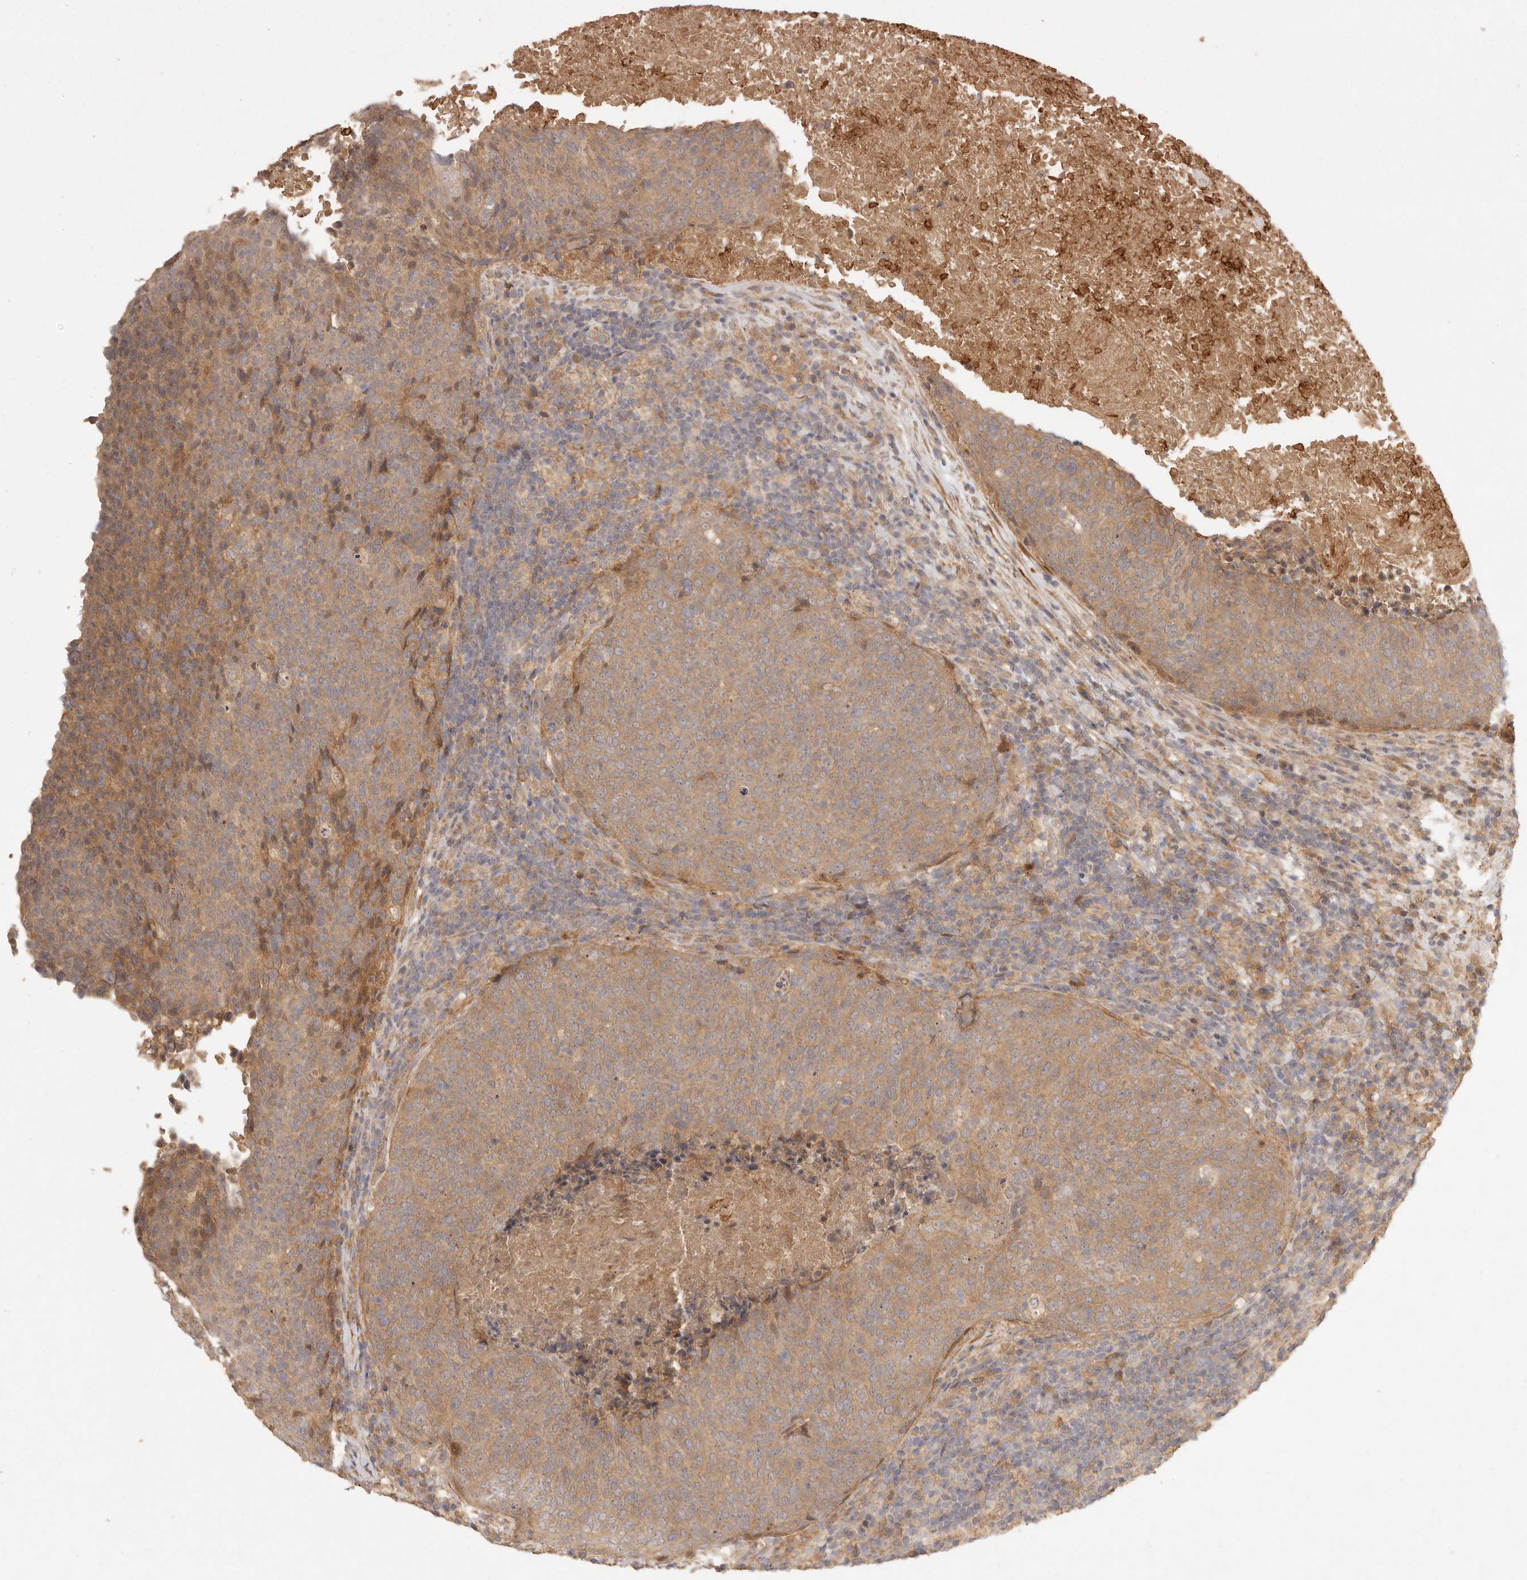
{"staining": {"intensity": "moderate", "quantity": ">75%", "location": "cytoplasmic/membranous"}, "tissue": "head and neck cancer", "cell_type": "Tumor cells", "image_type": "cancer", "snomed": [{"axis": "morphology", "description": "Squamous cell carcinoma, NOS"}, {"axis": "morphology", "description": "Squamous cell carcinoma, metastatic, NOS"}, {"axis": "topography", "description": "Lymph node"}, {"axis": "topography", "description": "Head-Neck"}], "caption": "Moderate cytoplasmic/membranous protein staining is identified in about >75% of tumor cells in head and neck cancer.", "gene": "VIPR1", "patient": {"sex": "male", "age": 62}}